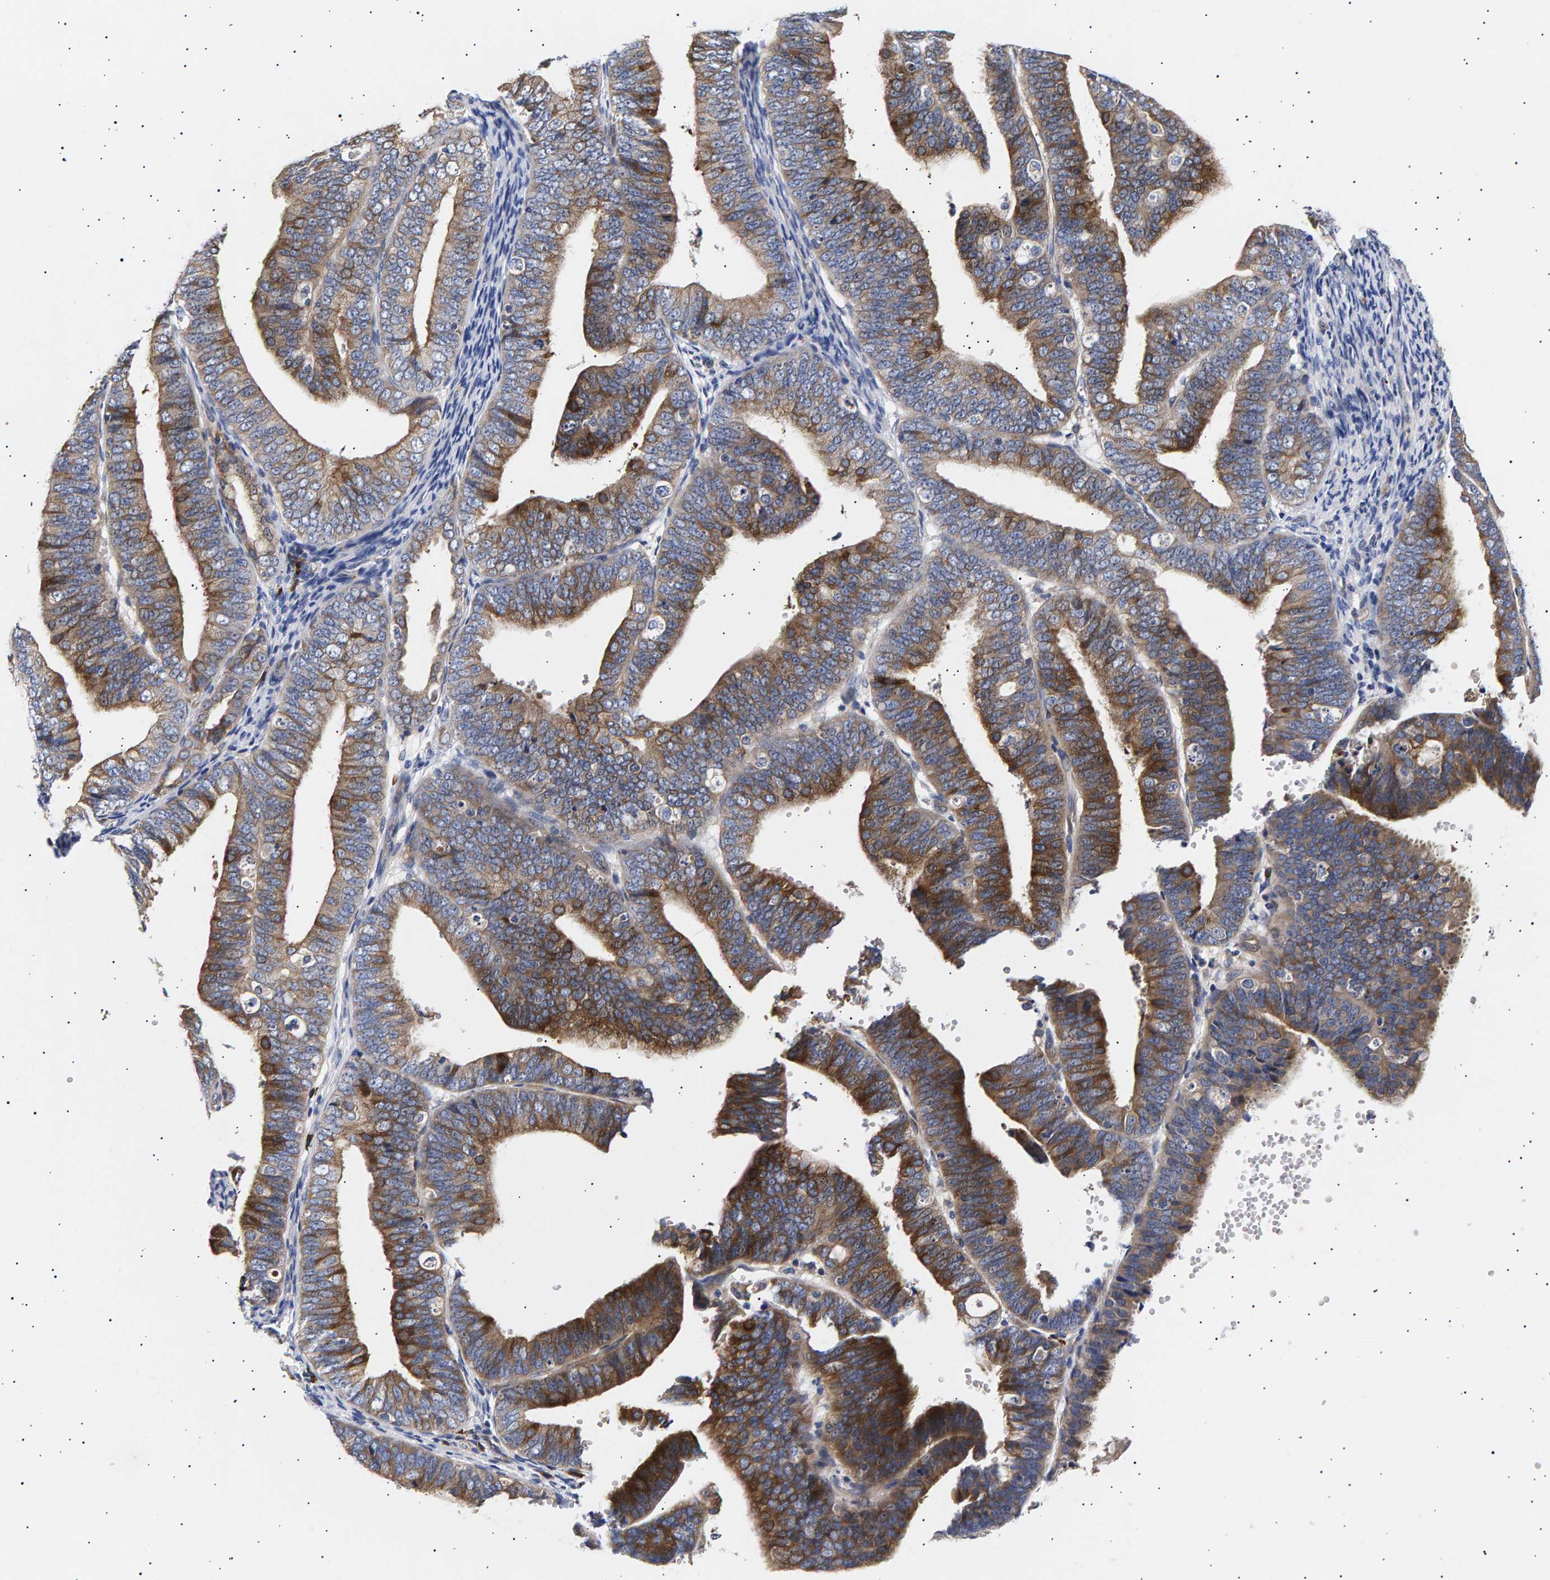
{"staining": {"intensity": "moderate", "quantity": ">75%", "location": "cytoplasmic/membranous"}, "tissue": "endometrial cancer", "cell_type": "Tumor cells", "image_type": "cancer", "snomed": [{"axis": "morphology", "description": "Adenocarcinoma, NOS"}, {"axis": "topography", "description": "Endometrium"}], "caption": "Immunohistochemistry (IHC) image of neoplastic tissue: endometrial cancer stained using IHC displays medium levels of moderate protein expression localized specifically in the cytoplasmic/membranous of tumor cells, appearing as a cytoplasmic/membranous brown color.", "gene": "ANKRD40", "patient": {"sex": "female", "age": 63}}